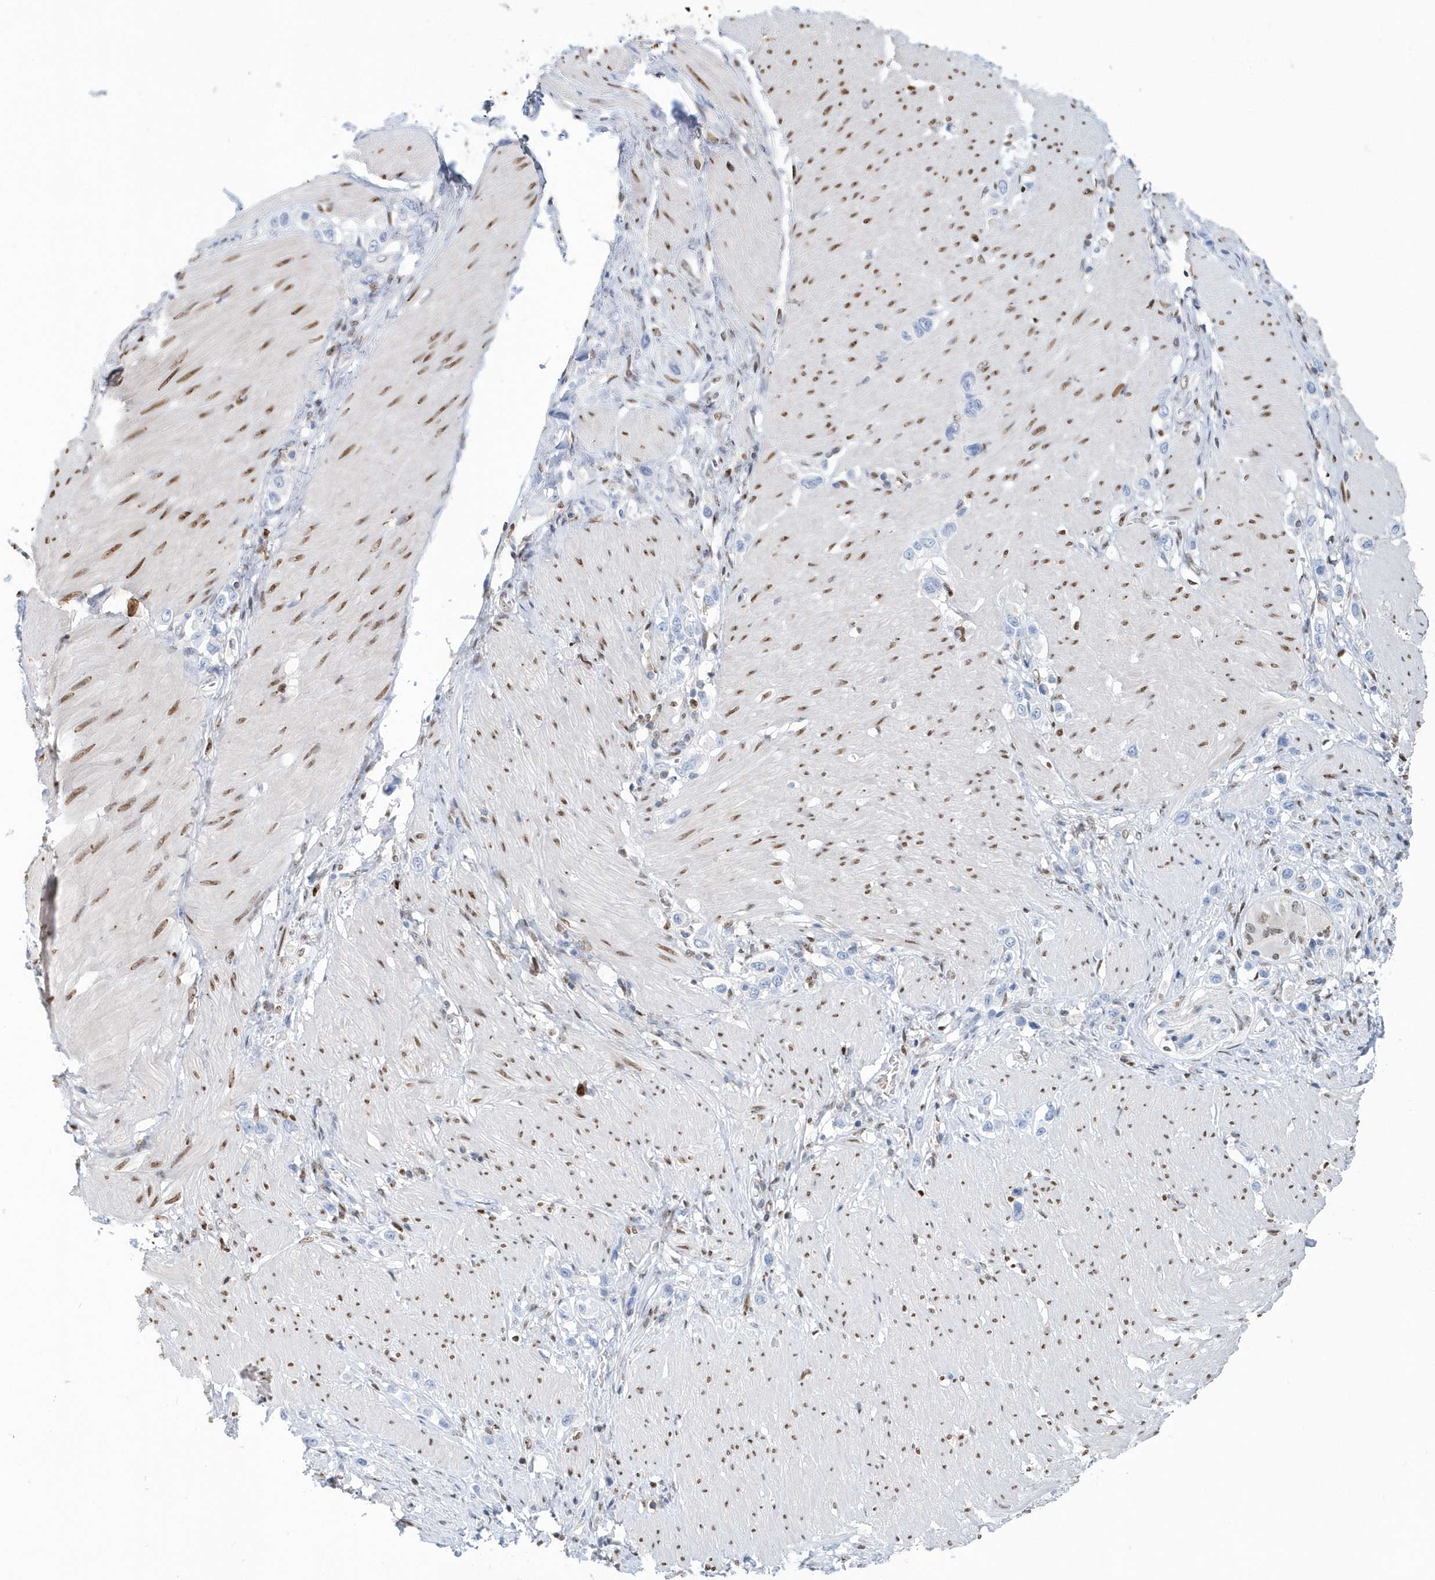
{"staining": {"intensity": "negative", "quantity": "none", "location": "none"}, "tissue": "stomach cancer", "cell_type": "Tumor cells", "image_type": "cancer", "snomed": [{"axis": "morphology", "description": "Normal tissue, NOS"}, {"axis": "morphology", "description": "Adenocarcinoma, NOS"}, {"axis": "topography", "description": "Stomach, upper"}, {"axis": "topography", "description": "Stomach"}], "caption": "This is an immunohistochemistry (IHC) histopathology image of adenocarcinoma (stomach). There is no expression in tumor cells.", "gene": "MACROH2A2", "patient": {"sex": "female", "age": 65}}